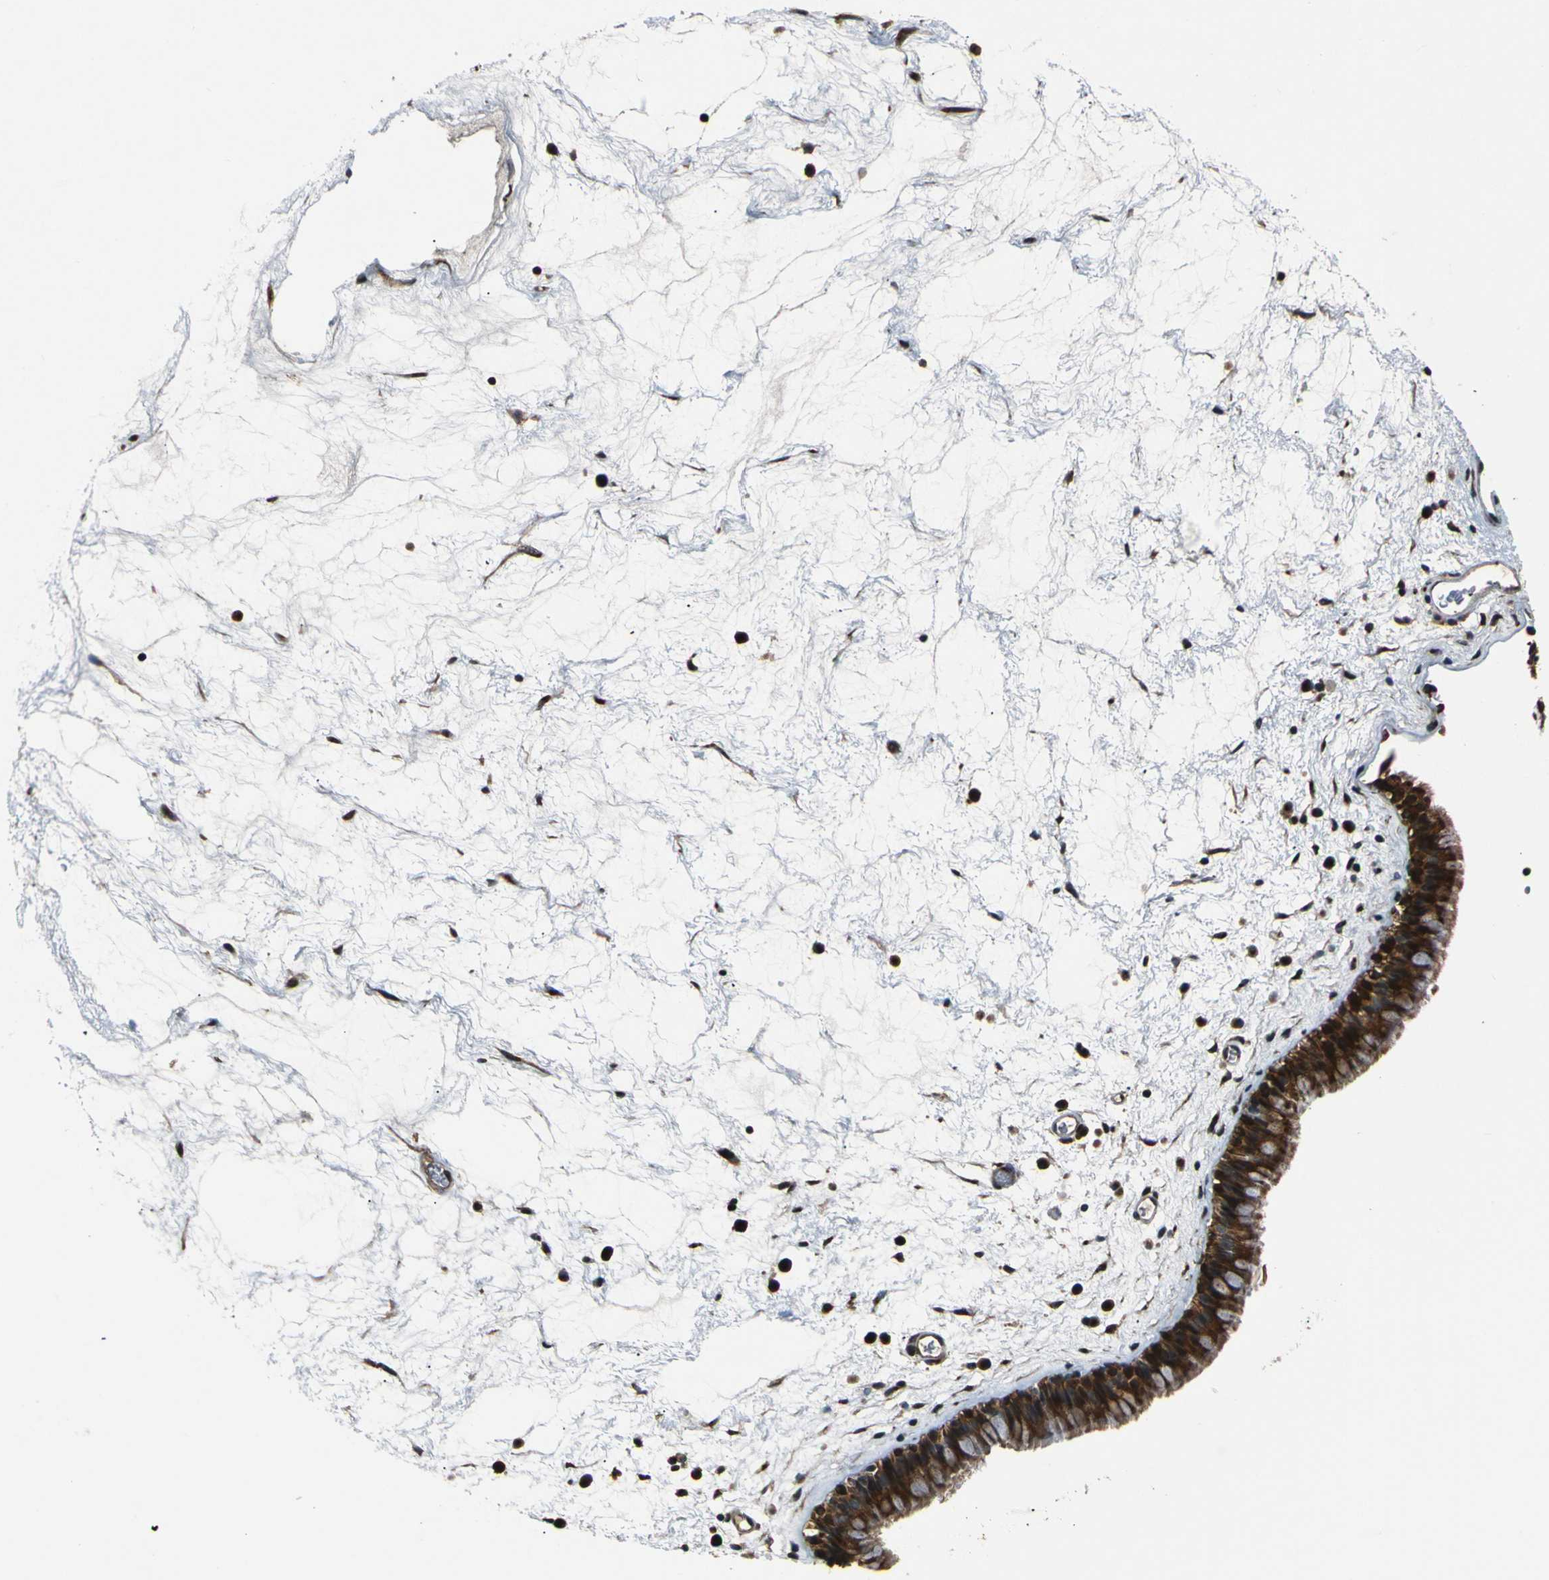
{"staining": {"intensity": "strong", "quantity": ">75%", "location": "cytoplasmic/membranous"}, "tissue": "nasopharynx", "cell_type": "Respiratory epithelial cells", "image_type": "normal", "snomed": [{"axis": "morphology", "description": "Normal tissue, NOS"}, {"axis": "morphology", "description": "Inflammation, NOS"}, {"axis": "topography", "description": "Nasopharynx"}], "caption": "A high-resolution histopathology image shows immunohistochemistry (IHC) staining of normal nasopharynx, which demonstrates strong cytoplasmic/membranous staining in about >75% of respiratory epithelial cells. (IHC, brightfield microscopy, high magnification).", "gene": "AKAP9", "patient": {"sex": "male", "age": 48}}